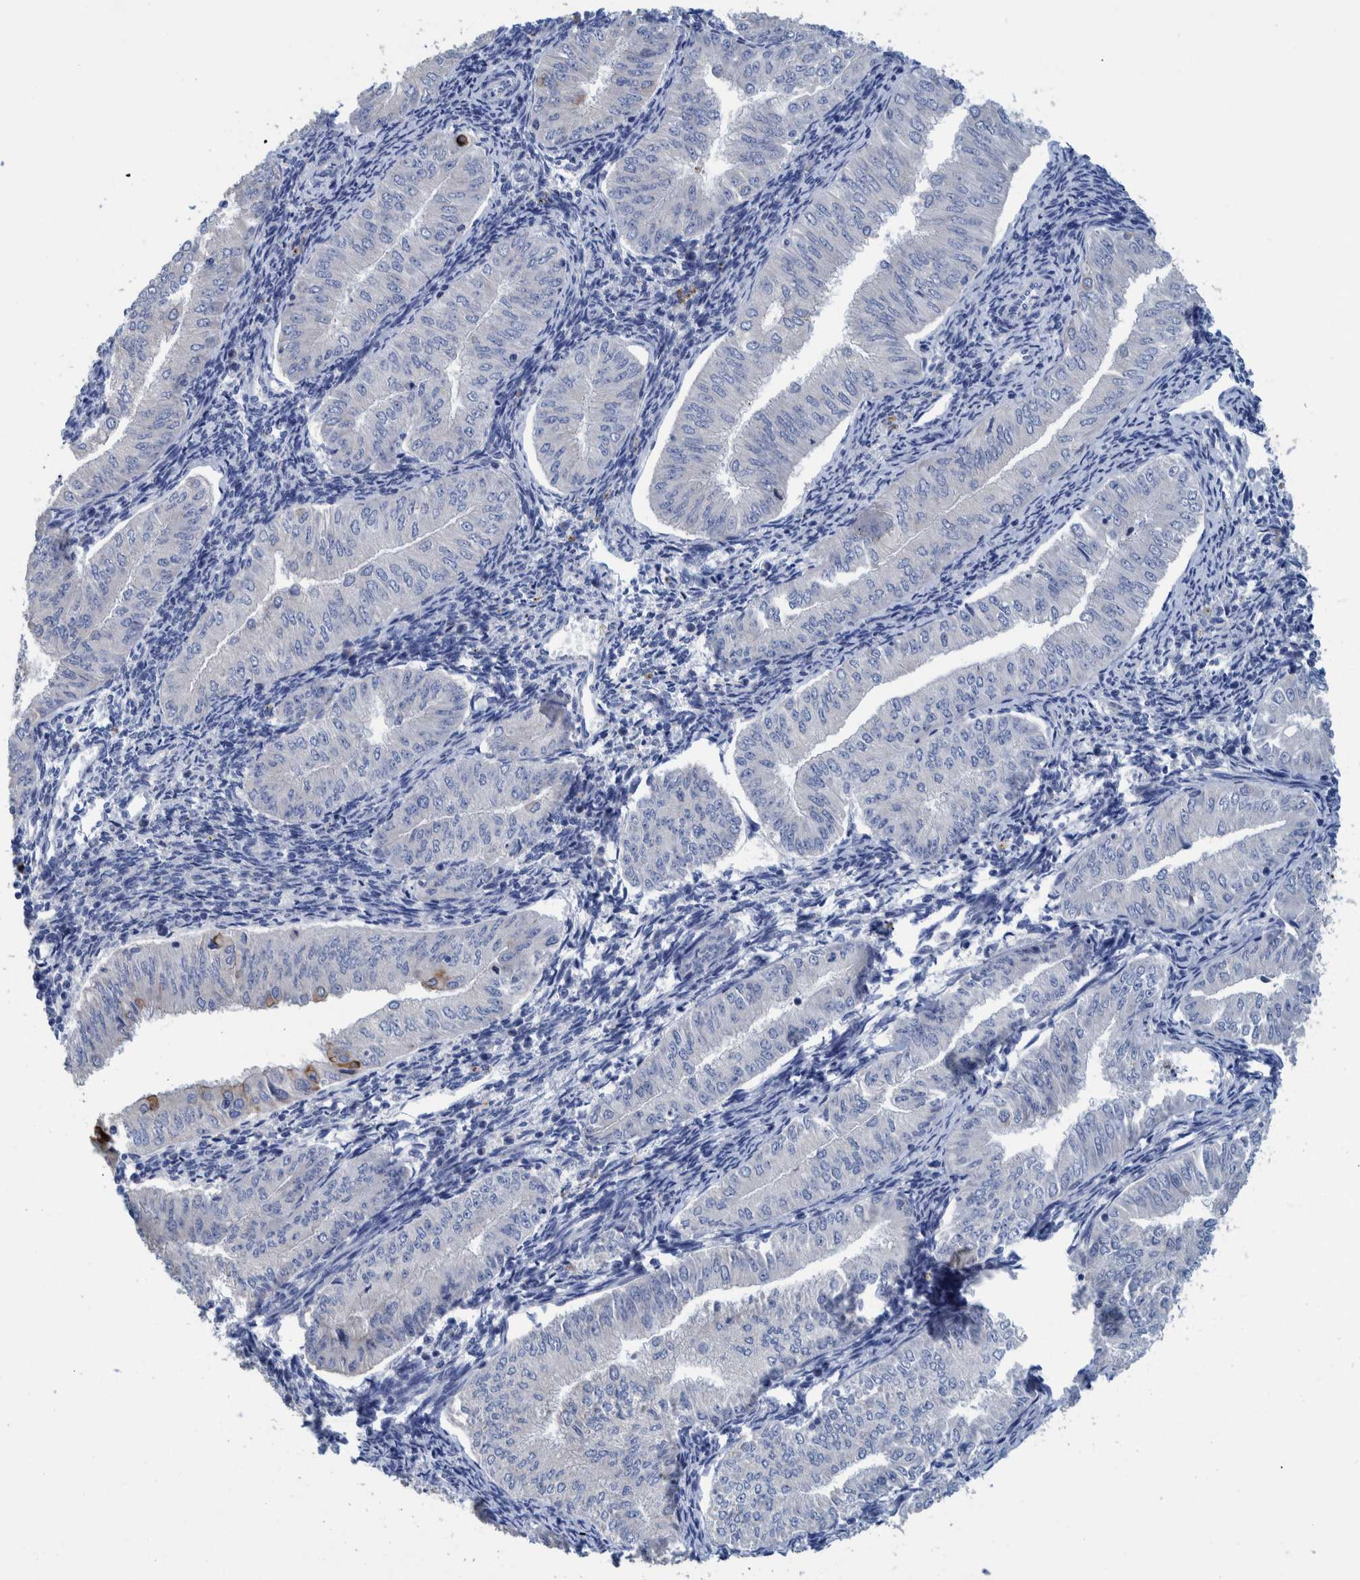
{"staining": {"intensity": "negative", "quantity": "none", "location": "none"}, "tissue": "endometrial cancer", "cell_type": "Tumor cells", "image_type": "cancer", "snomed": [{"axis": "morphology", "description": "Normal tissue, NOS"}, {"axis": "morphology", "description": "Adenocarcinoma, NOS"}, {"axis": "topography", "description": "Endometrium"}], "caption": "Tumor cells are negative for brown protein staining in endometrial adenocarcinoma. Nuclei are stained in blue.", "gene": "MKS1", "patient": {"sex": "female", "age": 53}}